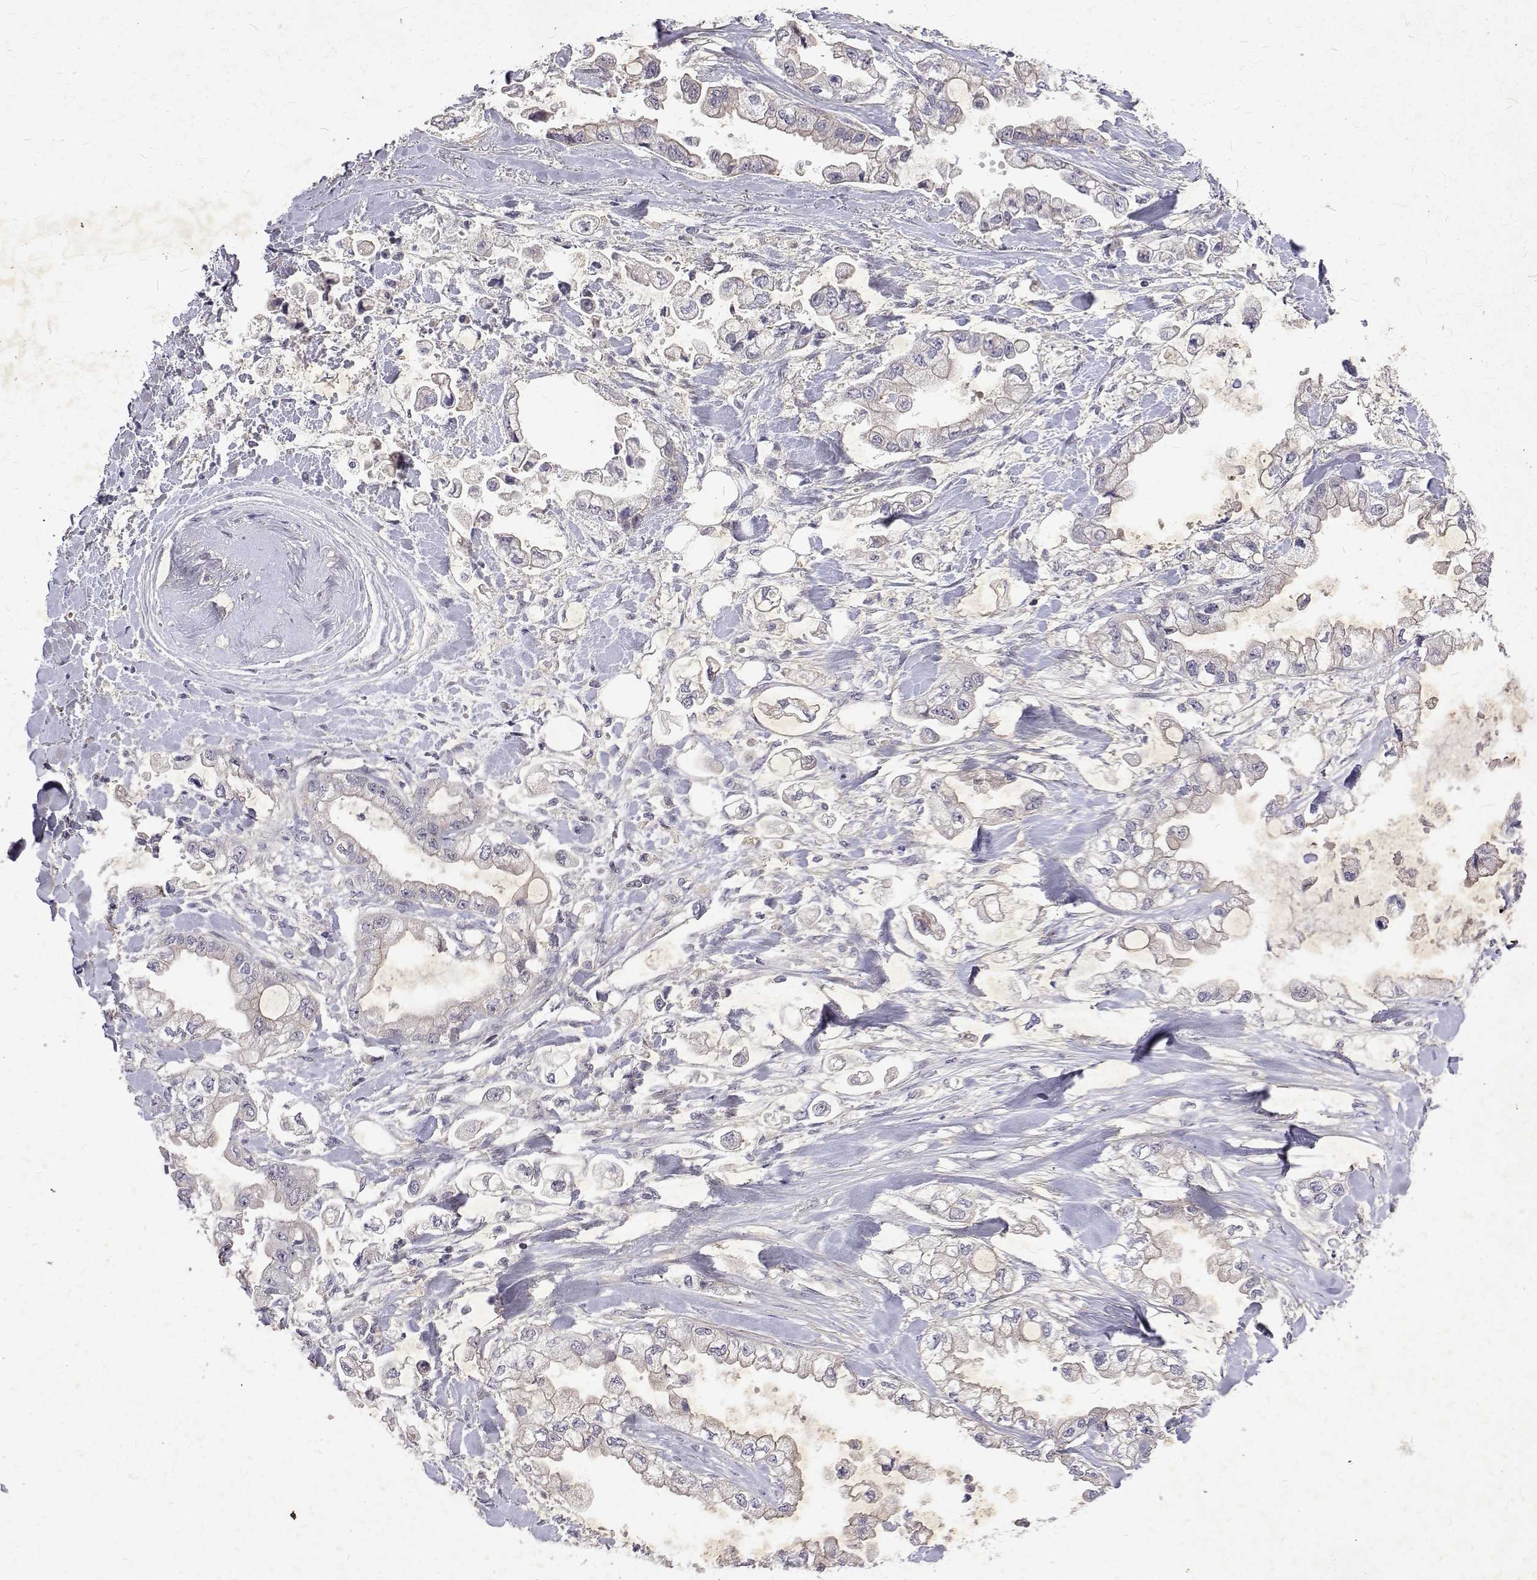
{"staining": {"intensity": "negative", "quantity": "none", "location": "none"}, "tissue": "stomach cancer", "cell_type": "Tumor cells", "image_type": "cancer", "snomed": [{"axis": "morphology", "description": "Adenocarcinoma, NOS"}, {"axis": "topography", "description": "Stomach"}], "caption": "This is a image of IHC staining of stomach adenocarcinoma, which shows no staining in tumor cells.", "gene": "ALKBH8", "patient": {"sex": "male", "age": 62}}